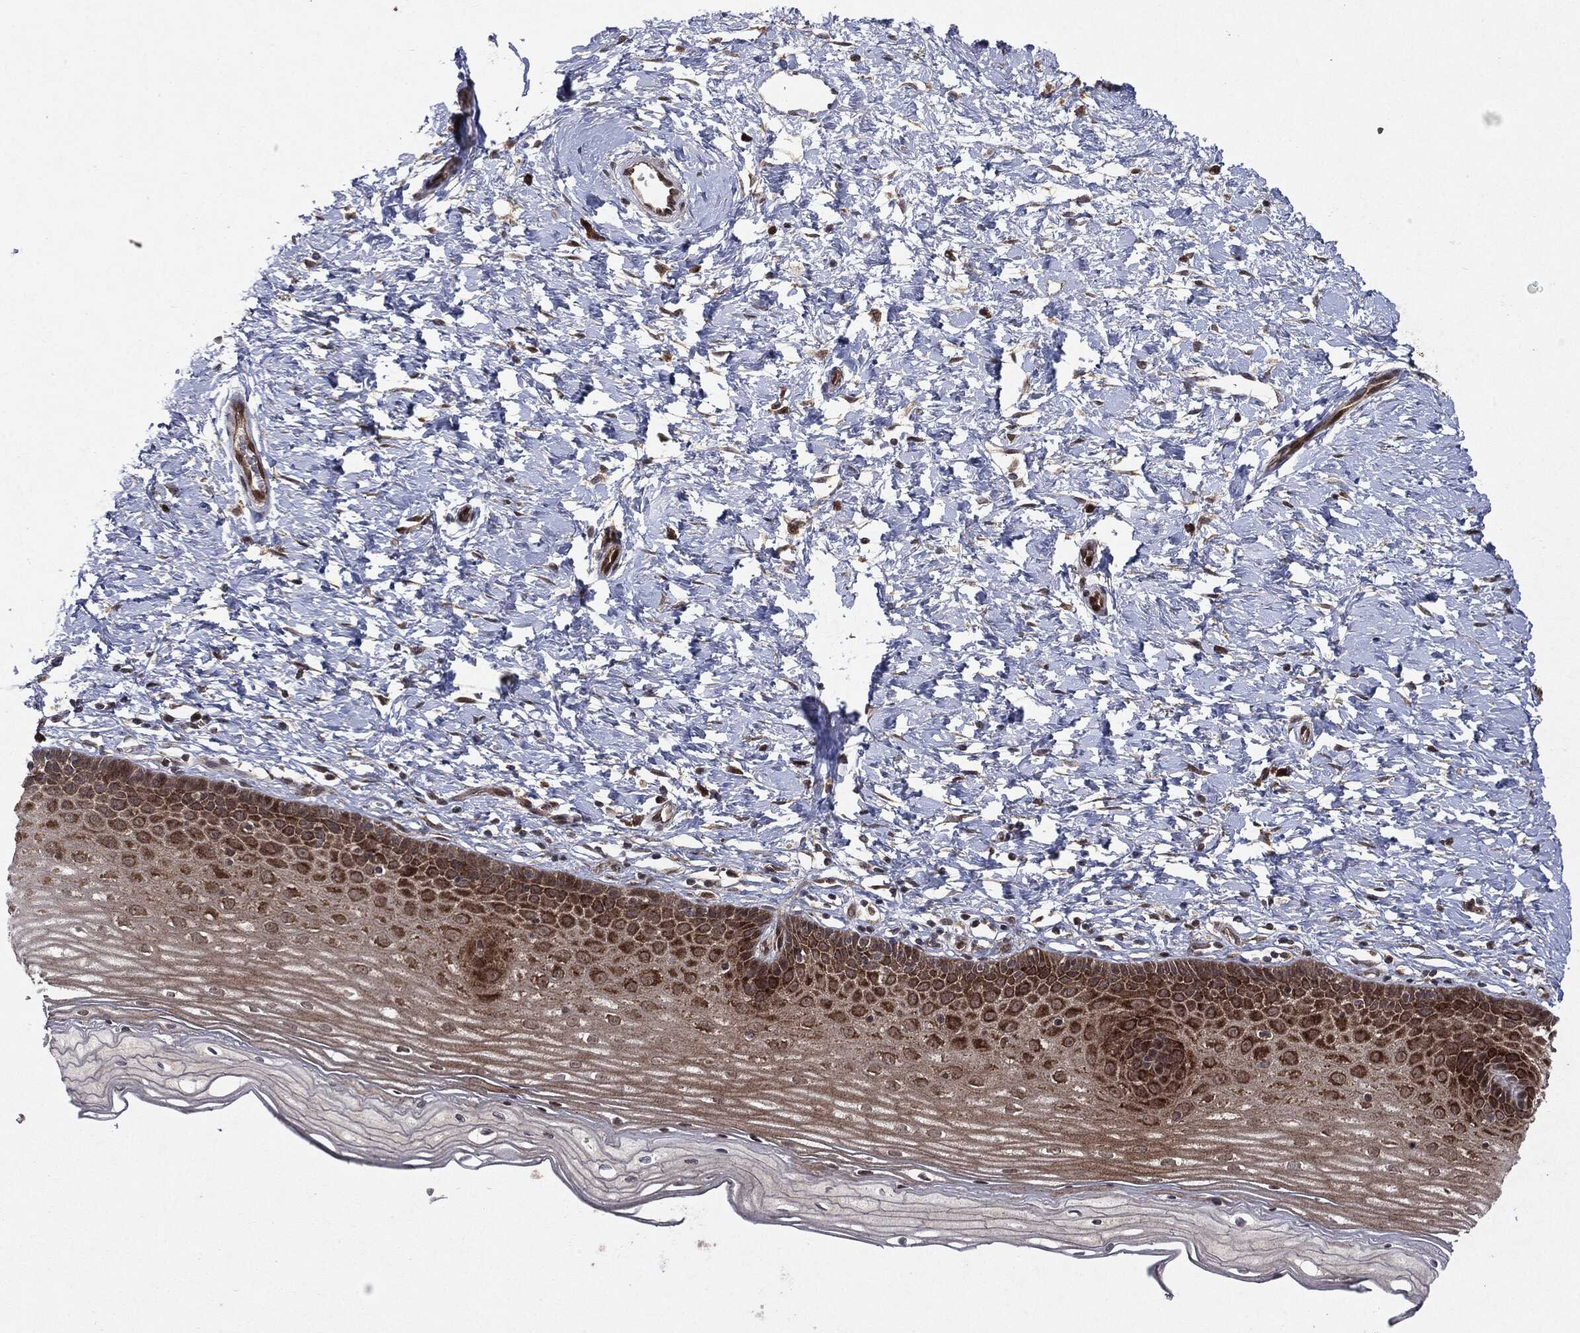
{"staining": {"intensity": "strong", "quantity": ">75%", "location": "cytoplasmic/membranous,nuclear"}, "tissue": "cervix", "cell_type": "Glandular cells", "image_type": "normal", "snomed": [{"axis": "morphology", "description": "Normal tissue, NOS"}, {"axis": "topography", "description": "Cervix"}], "caption": "Brown immunohistochemical staining in benign human cervix exhibits strong cytoplasmic/membranous,nuclear positivity in approximately >75% of glandular cells. (DAB (3,3'-diaminobenzidine) IHC, brown staining for protein, blue staining for nuclei).", "gene": "OTUB1", "patient": {"sex": "female", "age": 37}}